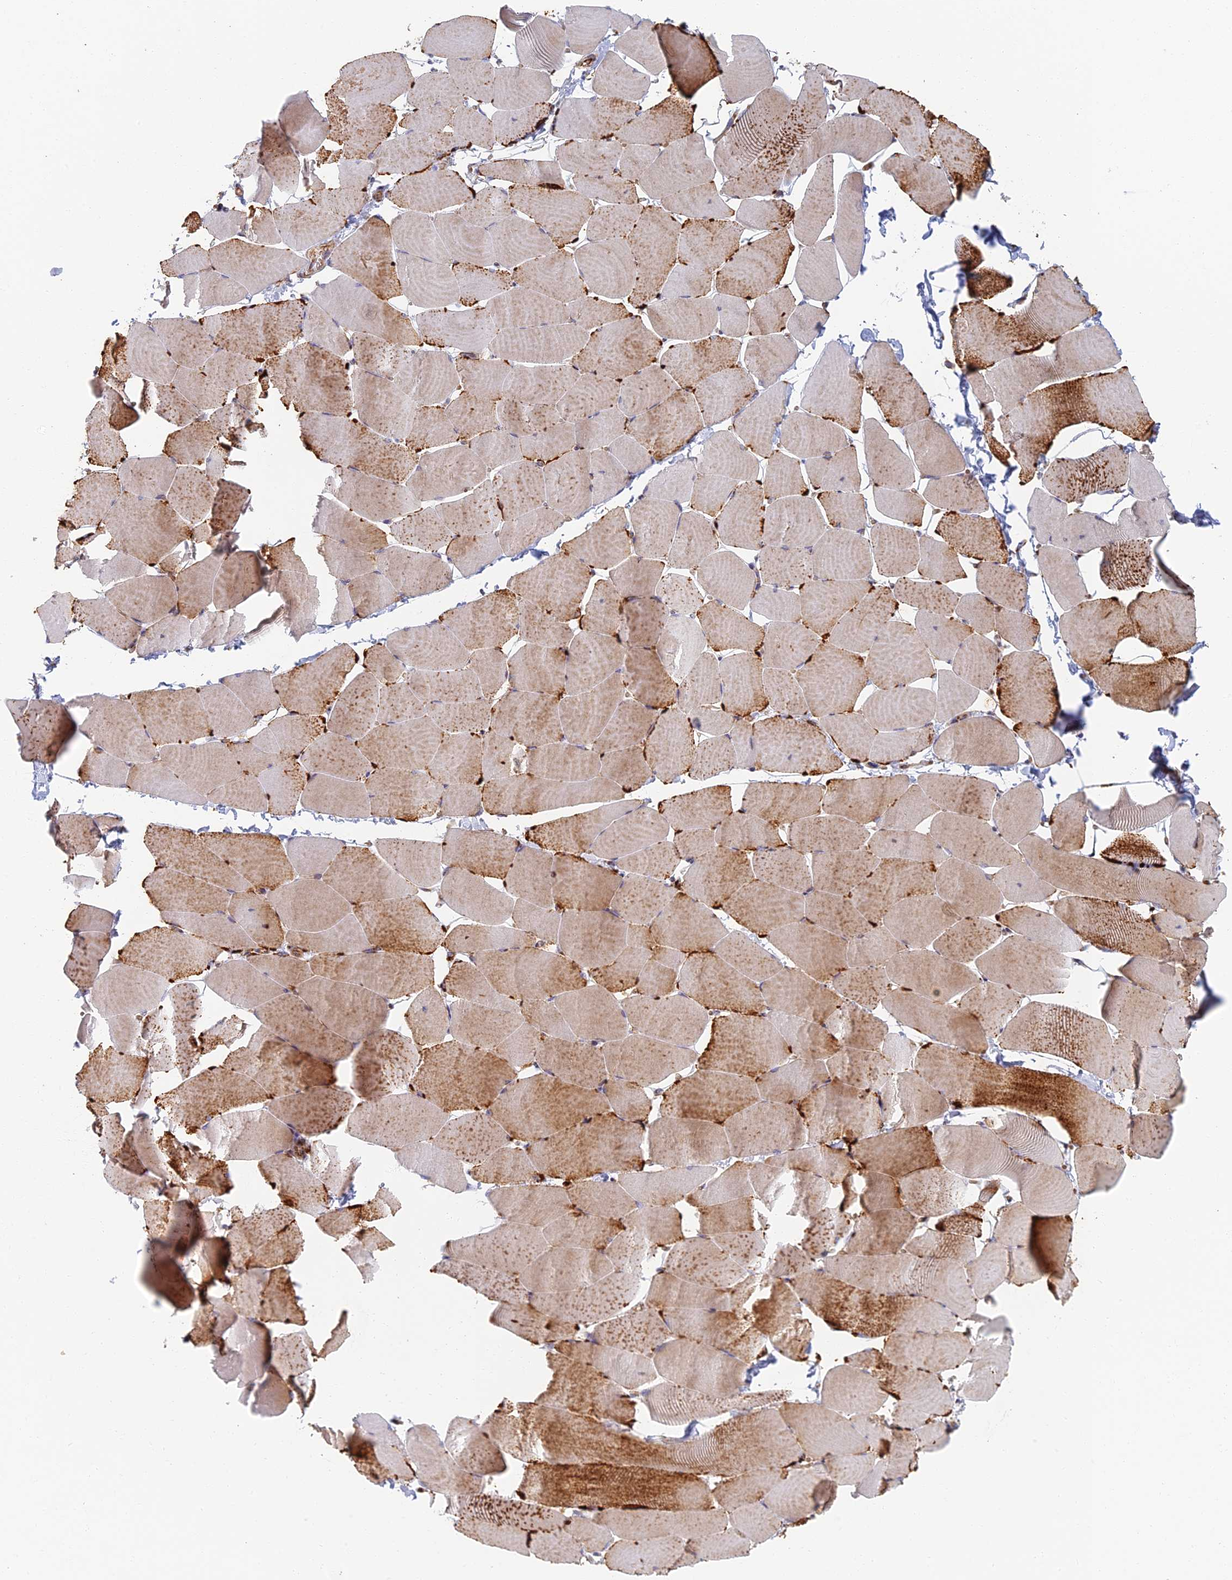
{"staining": {"intensity": "strong", "quantity": "<25%", "location": "cytoplasmic/membranous"}, "tissue": "skeletal muscle", "cell_type": "Myocytes", "image_type": "normal", "snomed": [{"axis": "morphology", "description": "Normal tissue, NOS"}, {"axis": "topography", "description": "Skeletal muscle"}], "caption": "Human skeletal muscle stained for a protein (brown) shows strong cytoplasmic/membranous positive staining in about <25% of myocytes.", "gene": "ABCB10", "patient": {"sex": "male", "age": 25}}